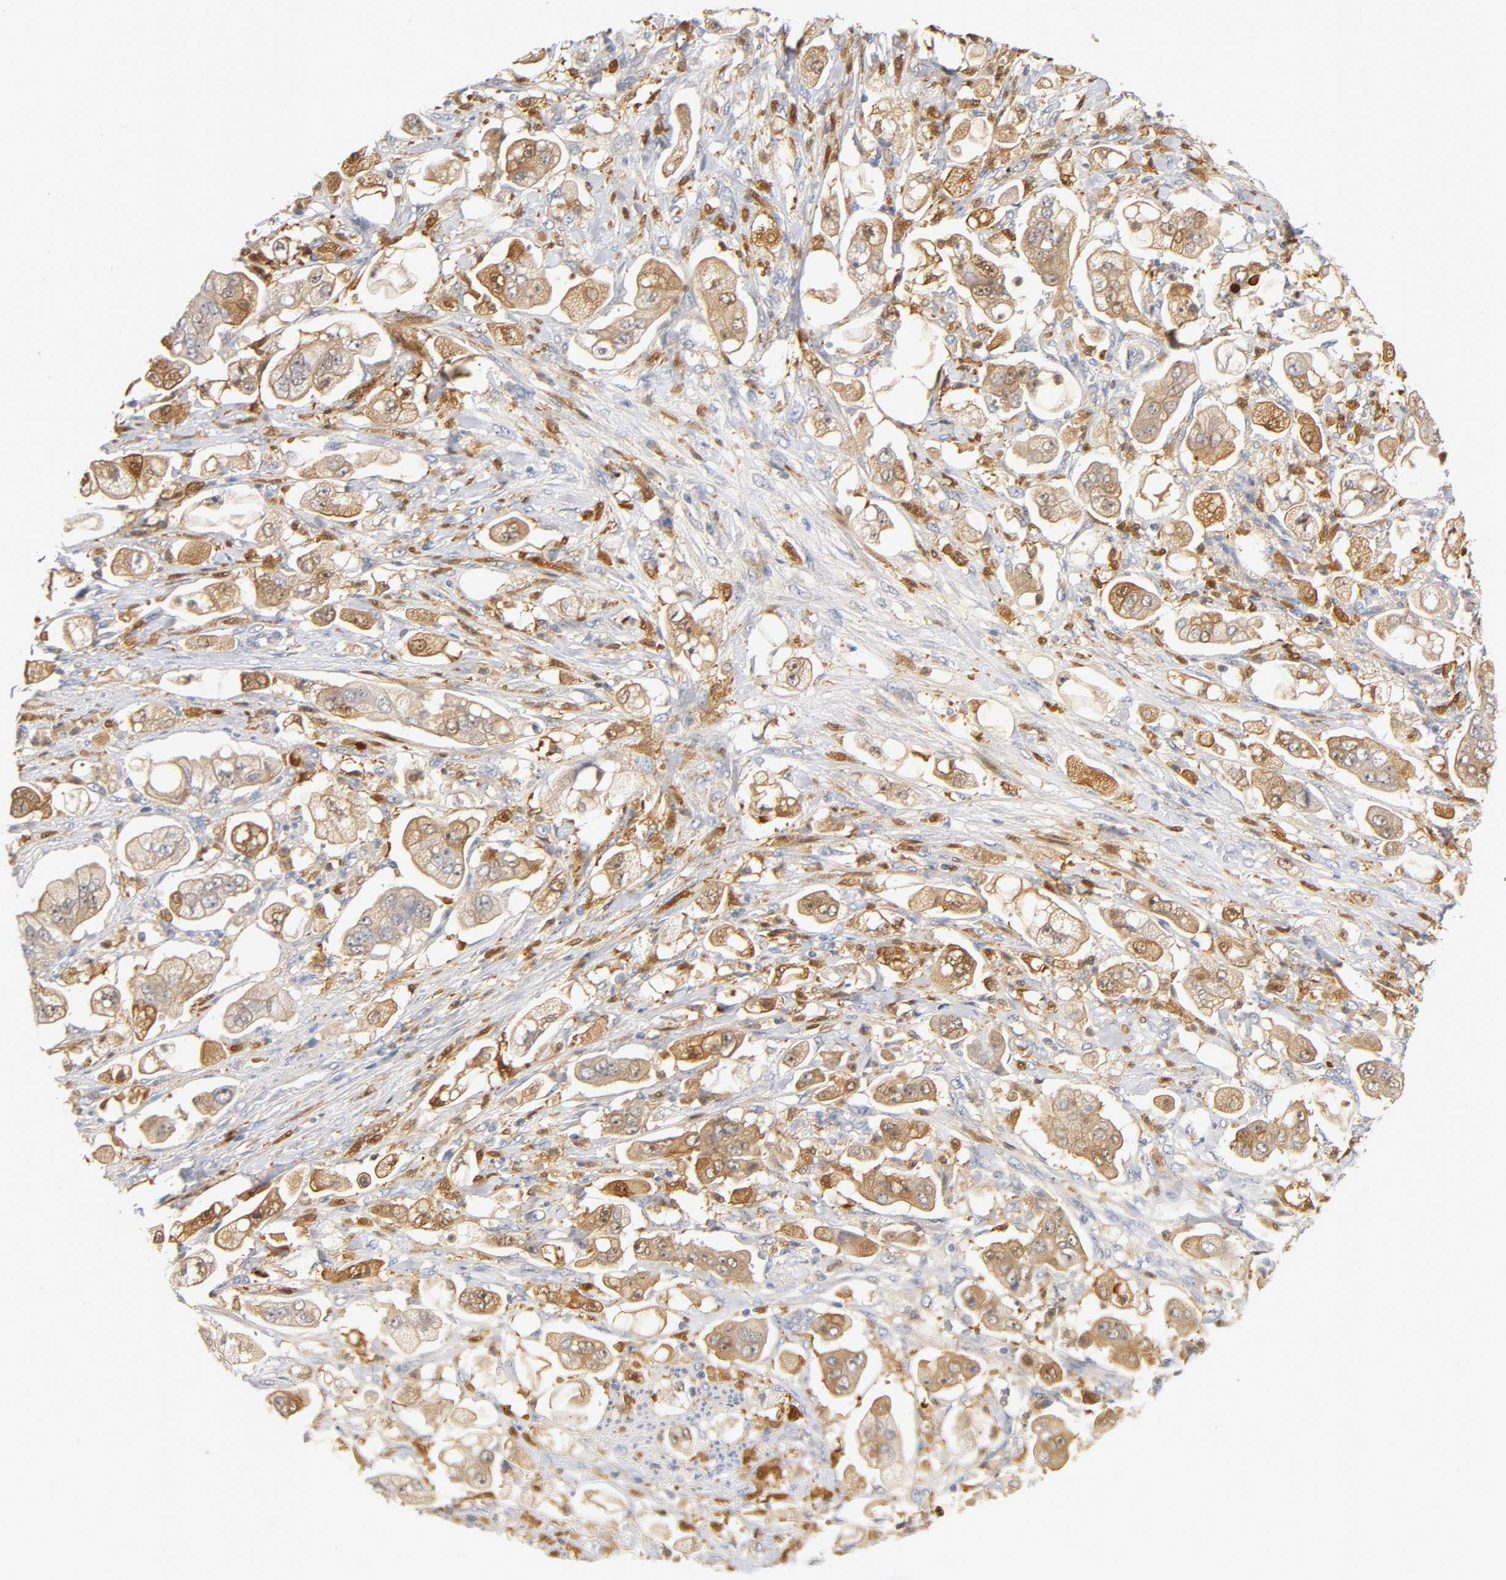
{"staining": {"intensity": "moderate", "quantity": ">75%", "location": "cytoplasmic/membranous"}, "tissue": "stomach cancer", "cell_type": "Tumor cells", "image_type": "cancer", "snomed": [{"axis": "morphology", "description": "Adenocarcinoma, NOS"}, {"axis": "topography", "description": "Stomach"}], "caption": "This is a photomicrograph of IHC staining of stomach cancer, which shows moderate expression in the cytoplasmic/membranous of tumor cells.", "gene": "IL18", "patient": {"sex": "male", "age": 62}}